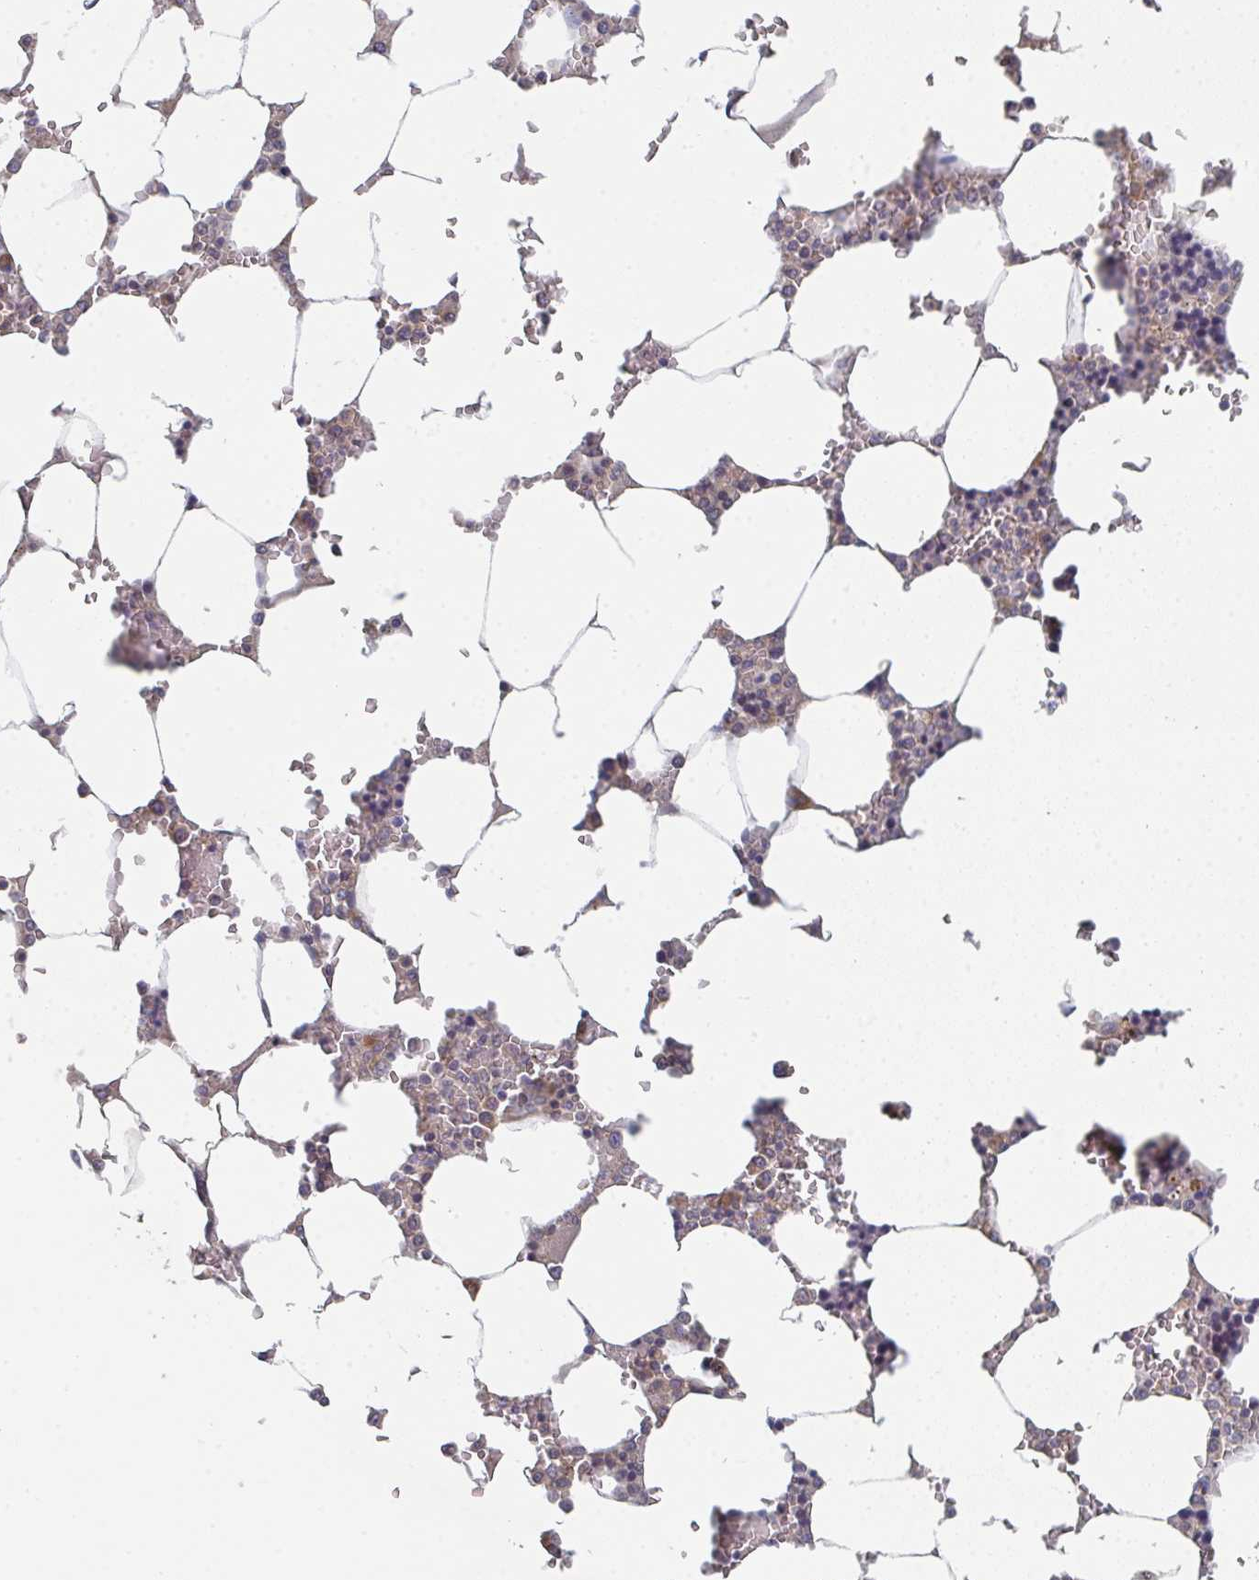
{"staining": {"intensity": "weak", "quantity": "<25%", "location": "cytoplasmic/membranous"}, "tissue": "bone marrow", "cell_type": "Hematopoietic cells", "image_type": "normal", "snomed": [{"axis": "morphology", "description": "Normal tissue, NOS"}, {"axis": "topography", "description": "Bone marrow"}], "caption": "High power microscopy micrograph of an immunohistochemistry histopathology image of normal bone marrow, revealing no significant staining in hematopoietic cells.", "gene": "ELOVL1", "patient": {"sex": "male", "age": 64}}